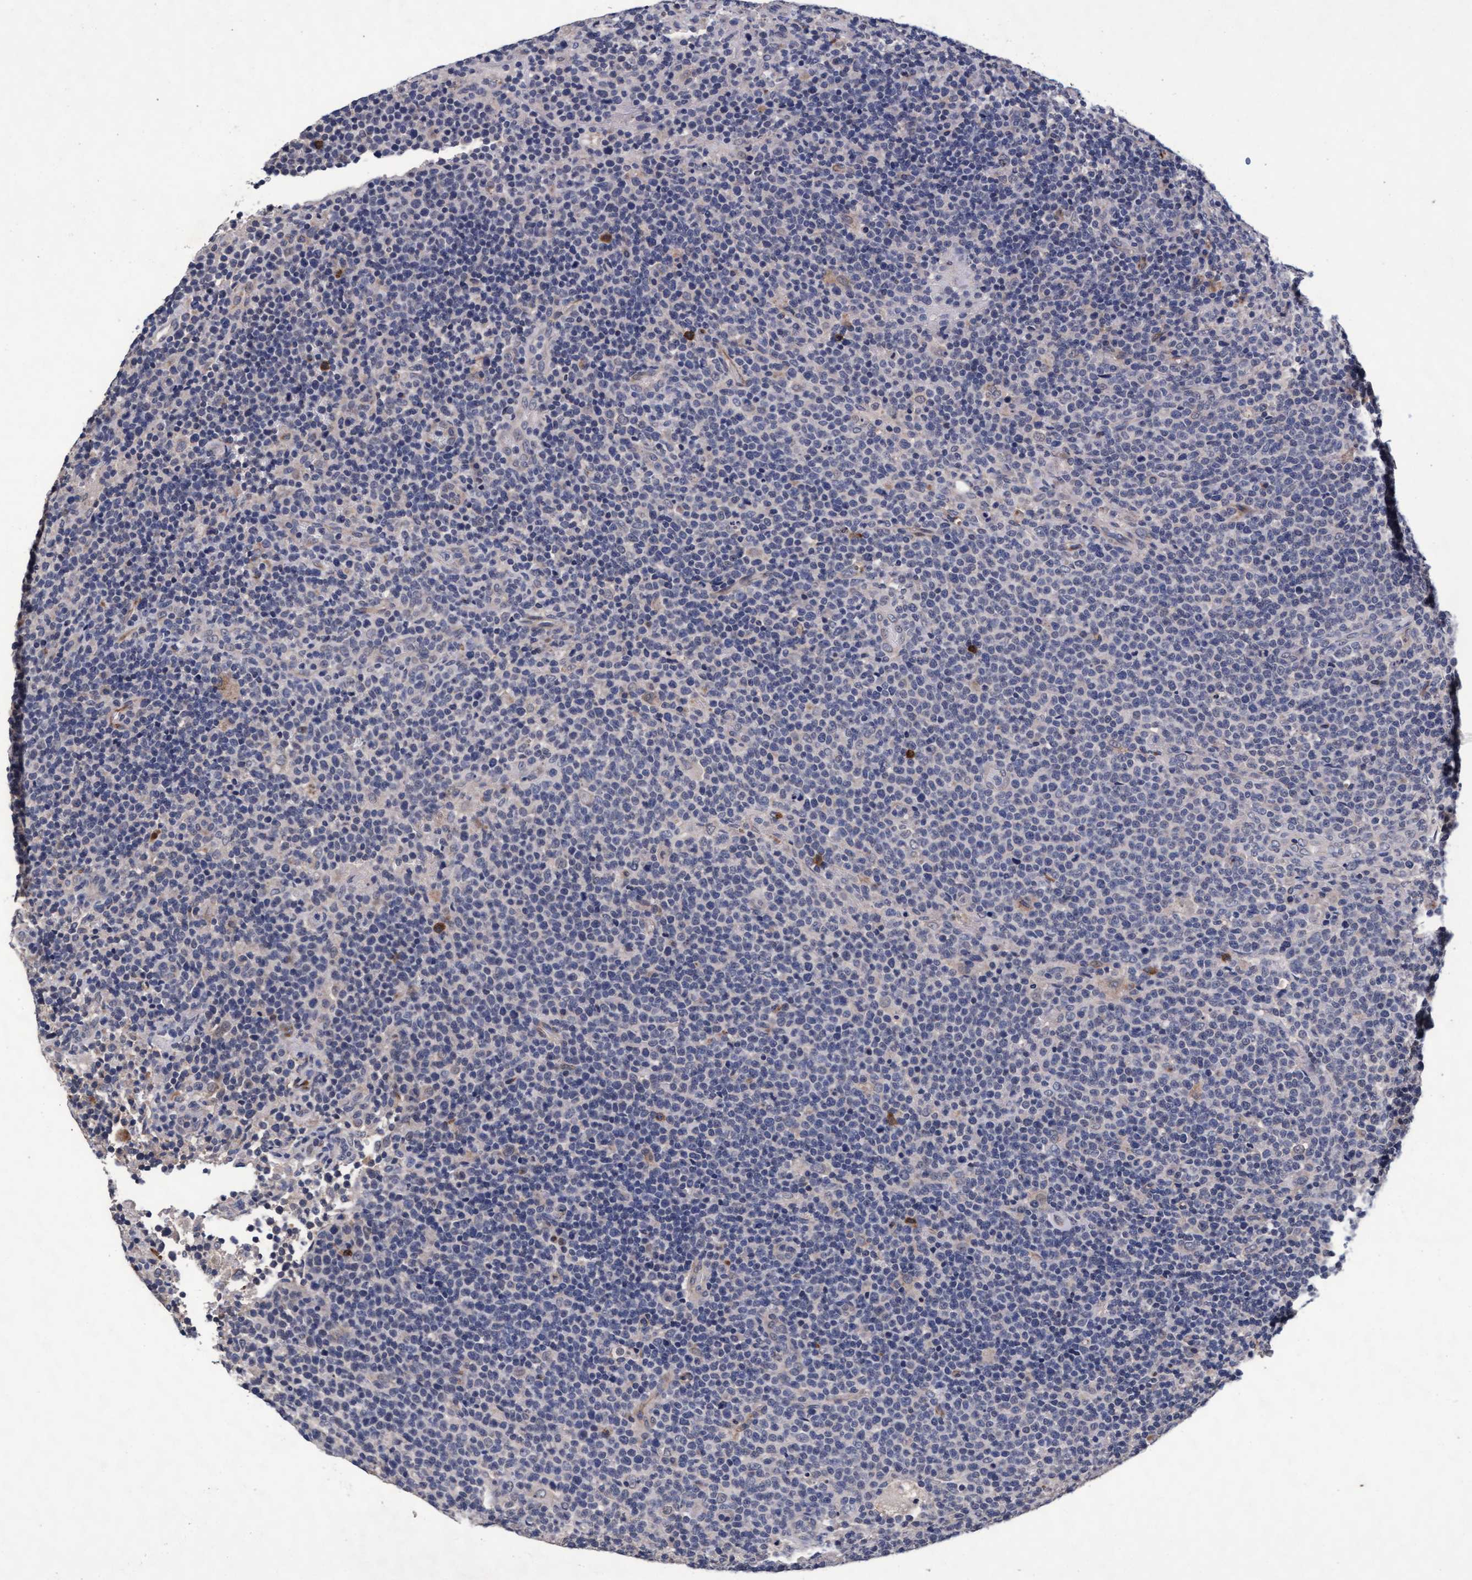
{"staining": {"intensity": "negative", "quantity": "none", "location": "none"}, "tissue": "lymphoma", "cell_type": "Tumor cells", "image_type": "cancer", "snomed": [{"axis": "morphology", "description": "Malignant lymphoma, non-Hodgkin's type, High grade"}, {"axis": "topography", "description": "Lymph node"}], "caption": "Protein analysis of lymphoma shows no significant positivity in tumor cells. (Stains: DAB immunohistochemistry (IHC) with hematoxylin counter stain, Microscopy: brightfield microscopy at high magnification).", "gene": "CPQ", "patient": {"sex": "male", "age": 61}}